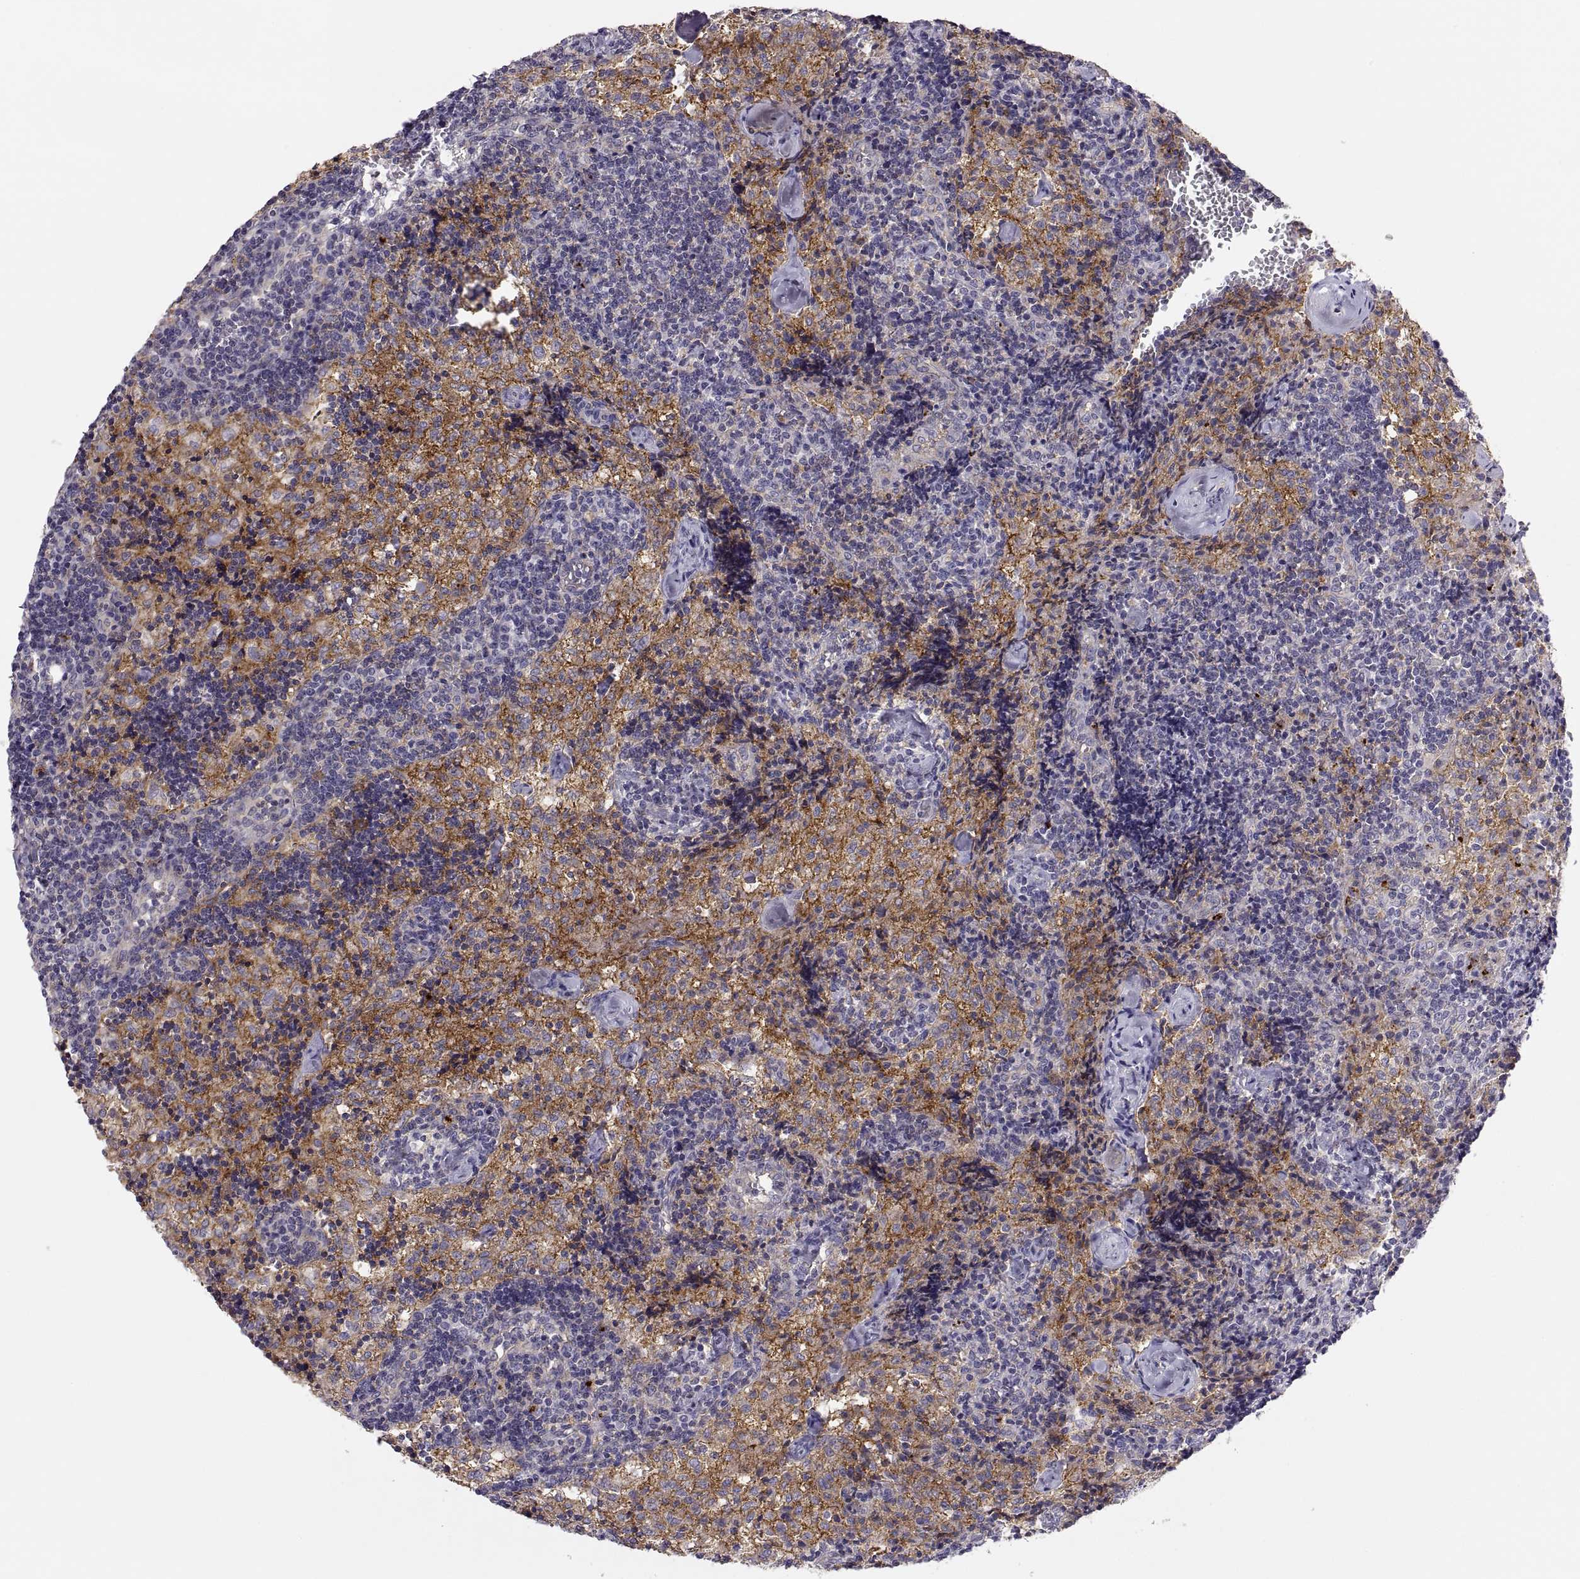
{"staining": {"intensity": "negative", "quantity": "none", "location": "none"}, "tissue": "lymph node", "cell_type": "Germinal center cells", "image_type": "normal", "snomed": [{"axis": "morphology", "description": "Normal tissue, NOS"}, {"axis": "topography", "description": "Lymph node"}], "caption": "Immunohistochemistry photomicrograph of normal lymph node: lymph node stained with DAB (3,3'-diaminobenzidine) reveals no significant protein staining in germinal center cells.", "gene": "RALB", "patient": {"sex": "female", "age": 52}}